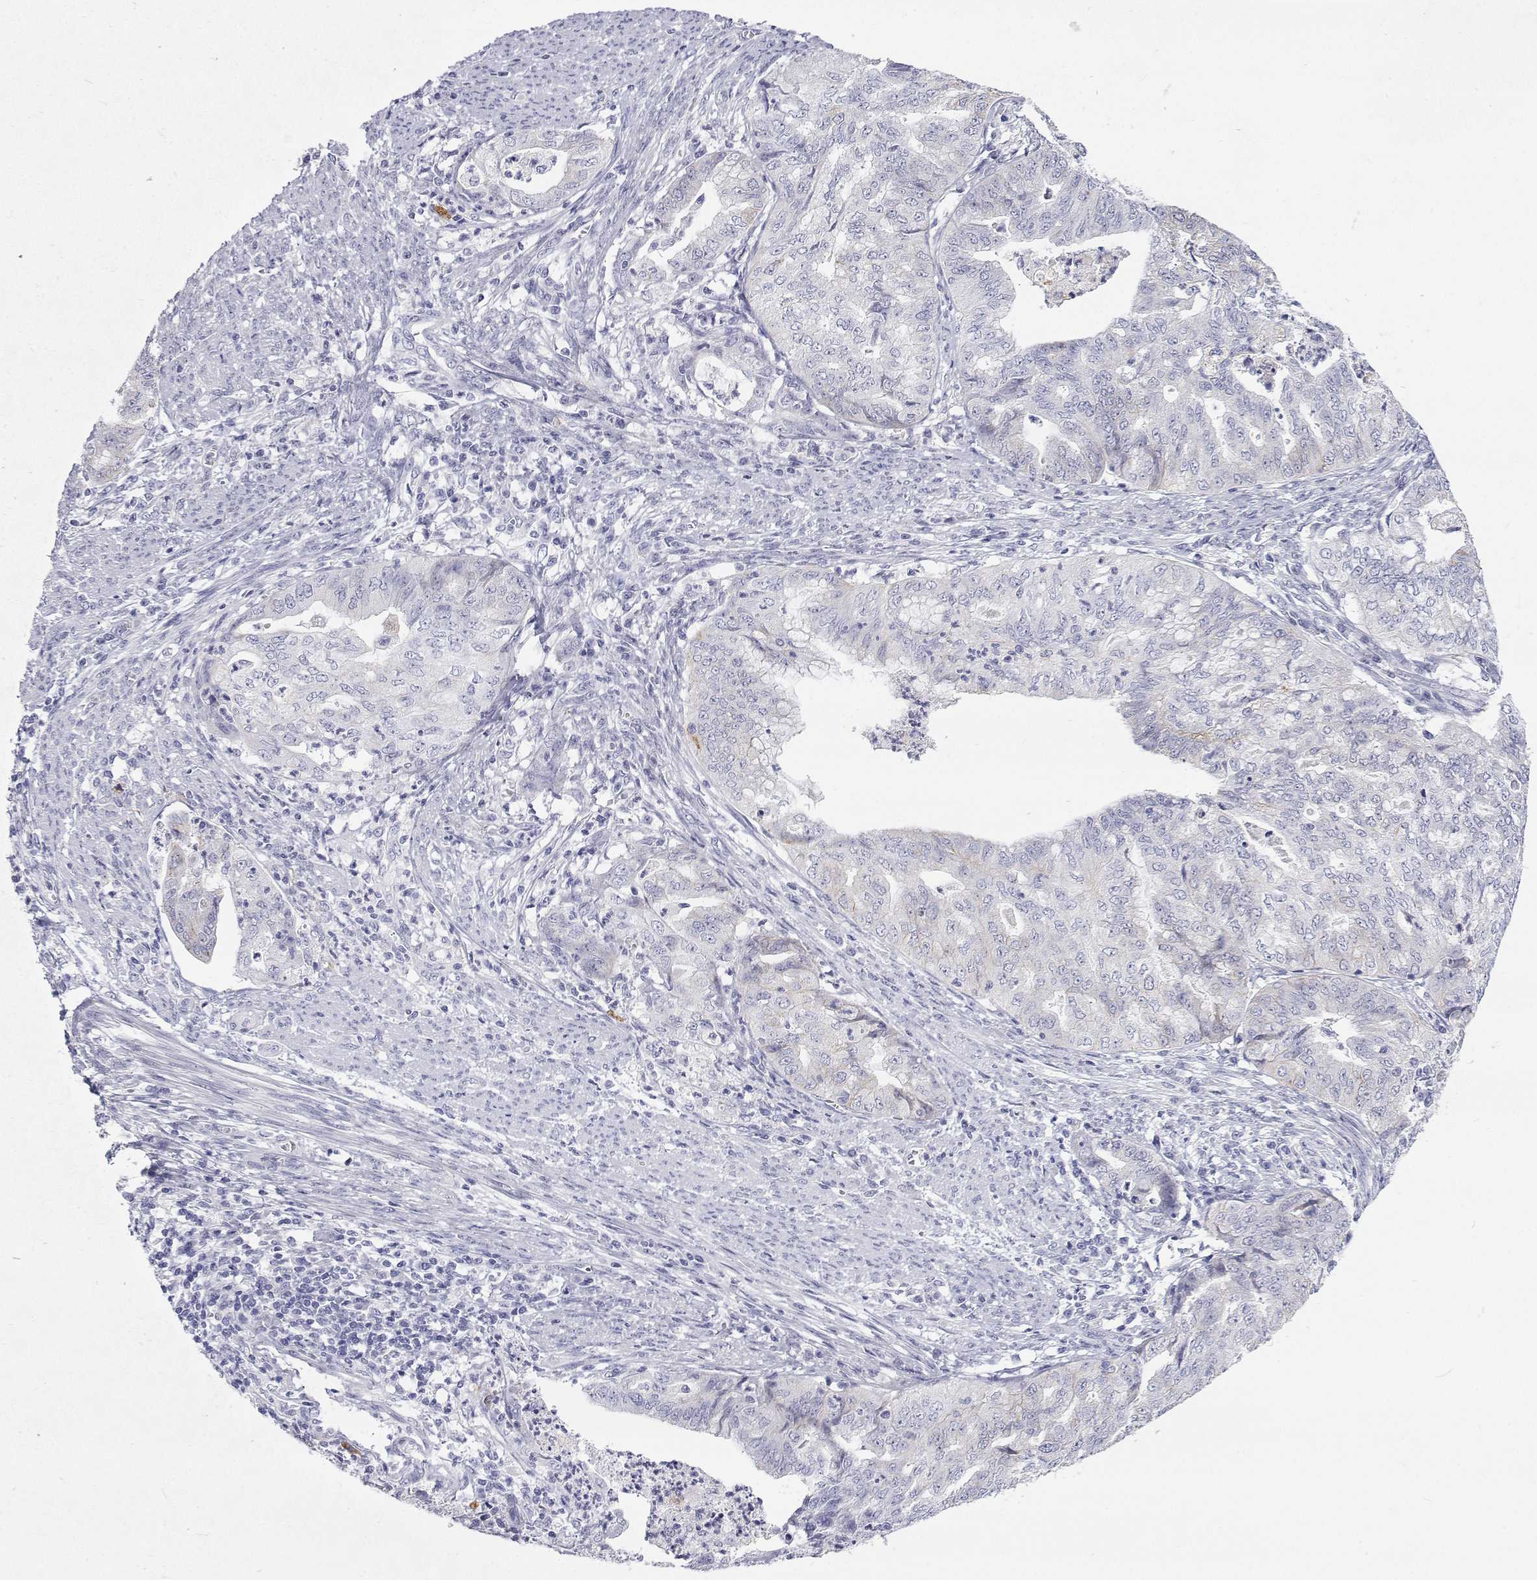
{"staining": {"intensity": "negative", "quantity": "none", "location": "none"}, "tissue": "endometrial cancer", "cell_type": "Tumor cells", "image_type": "cancer", "snomed": [{"axis": "morphology", "description": "Adenocarcinoma, NOS"}, {"axis": "topography", "description": "Endometrium"}], "caption": "Immunohistochemistry of endometrial cancer displays no expression in tumor cells.", "gene": "NCR2", "patient": {"sex": "female", "age": 79}}